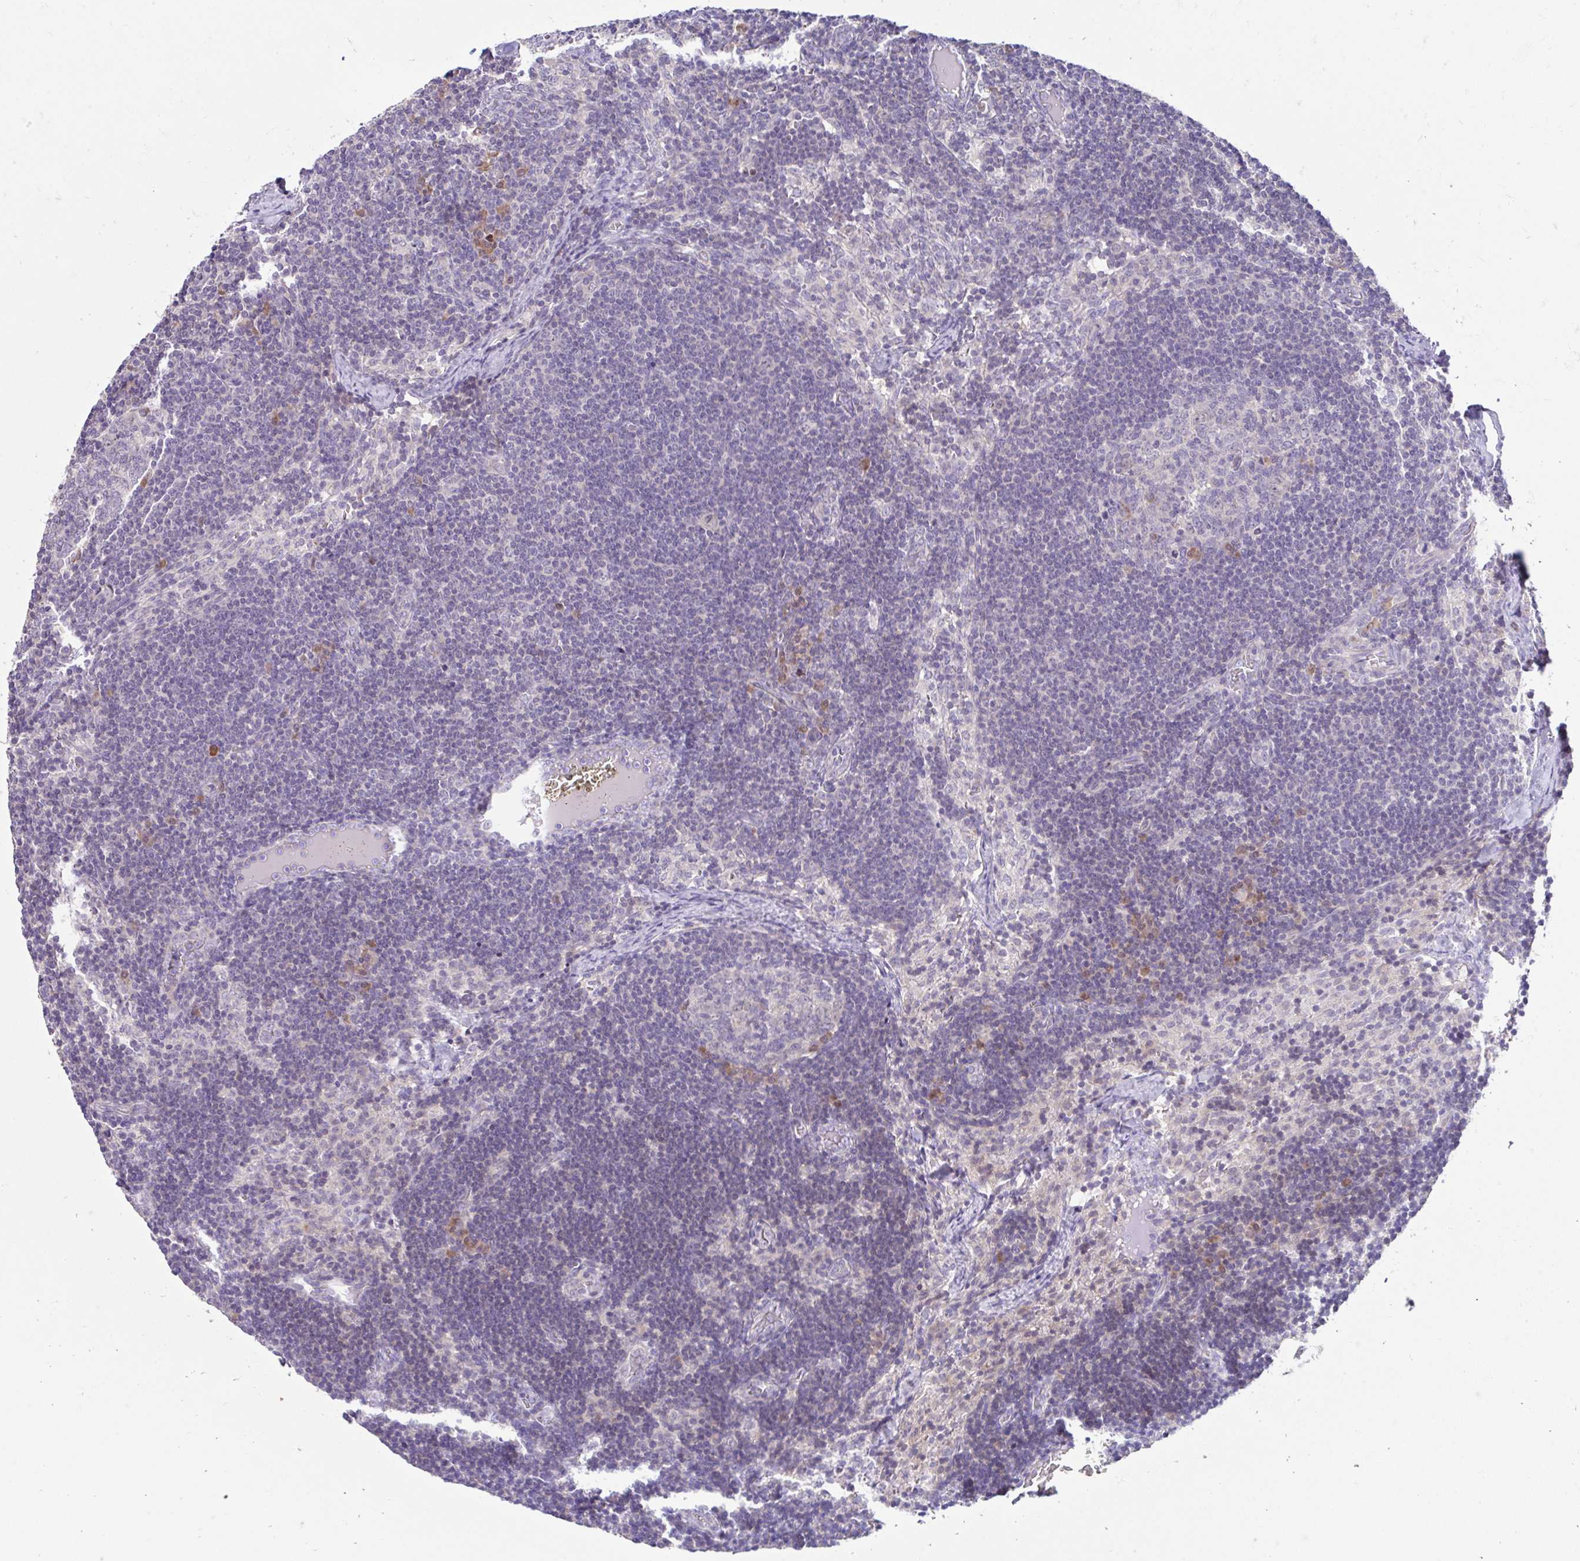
{"staining": {"intensity": "negative", "quantity": "none", "location": "none"}, "tissue": "lymph node", "cell_type": "Germinal center cells", "image_type": "normal", "snomed": [{"axis": "morphology", "description": "Normal tissue, NOS"}, {"axis": "topography", "description": "Lymph node"}], "caption": "Immunohistochemistry of benign lymph node displays no positivity in germinal center cells. Brightfield microscopy of immunohistochemistry (IHC) stained with DAB (brown) and hematoxylin (blue), captured at high magnification.", "gene": "NT5C1B", "patient": {"sex": "female", "age": 31}}